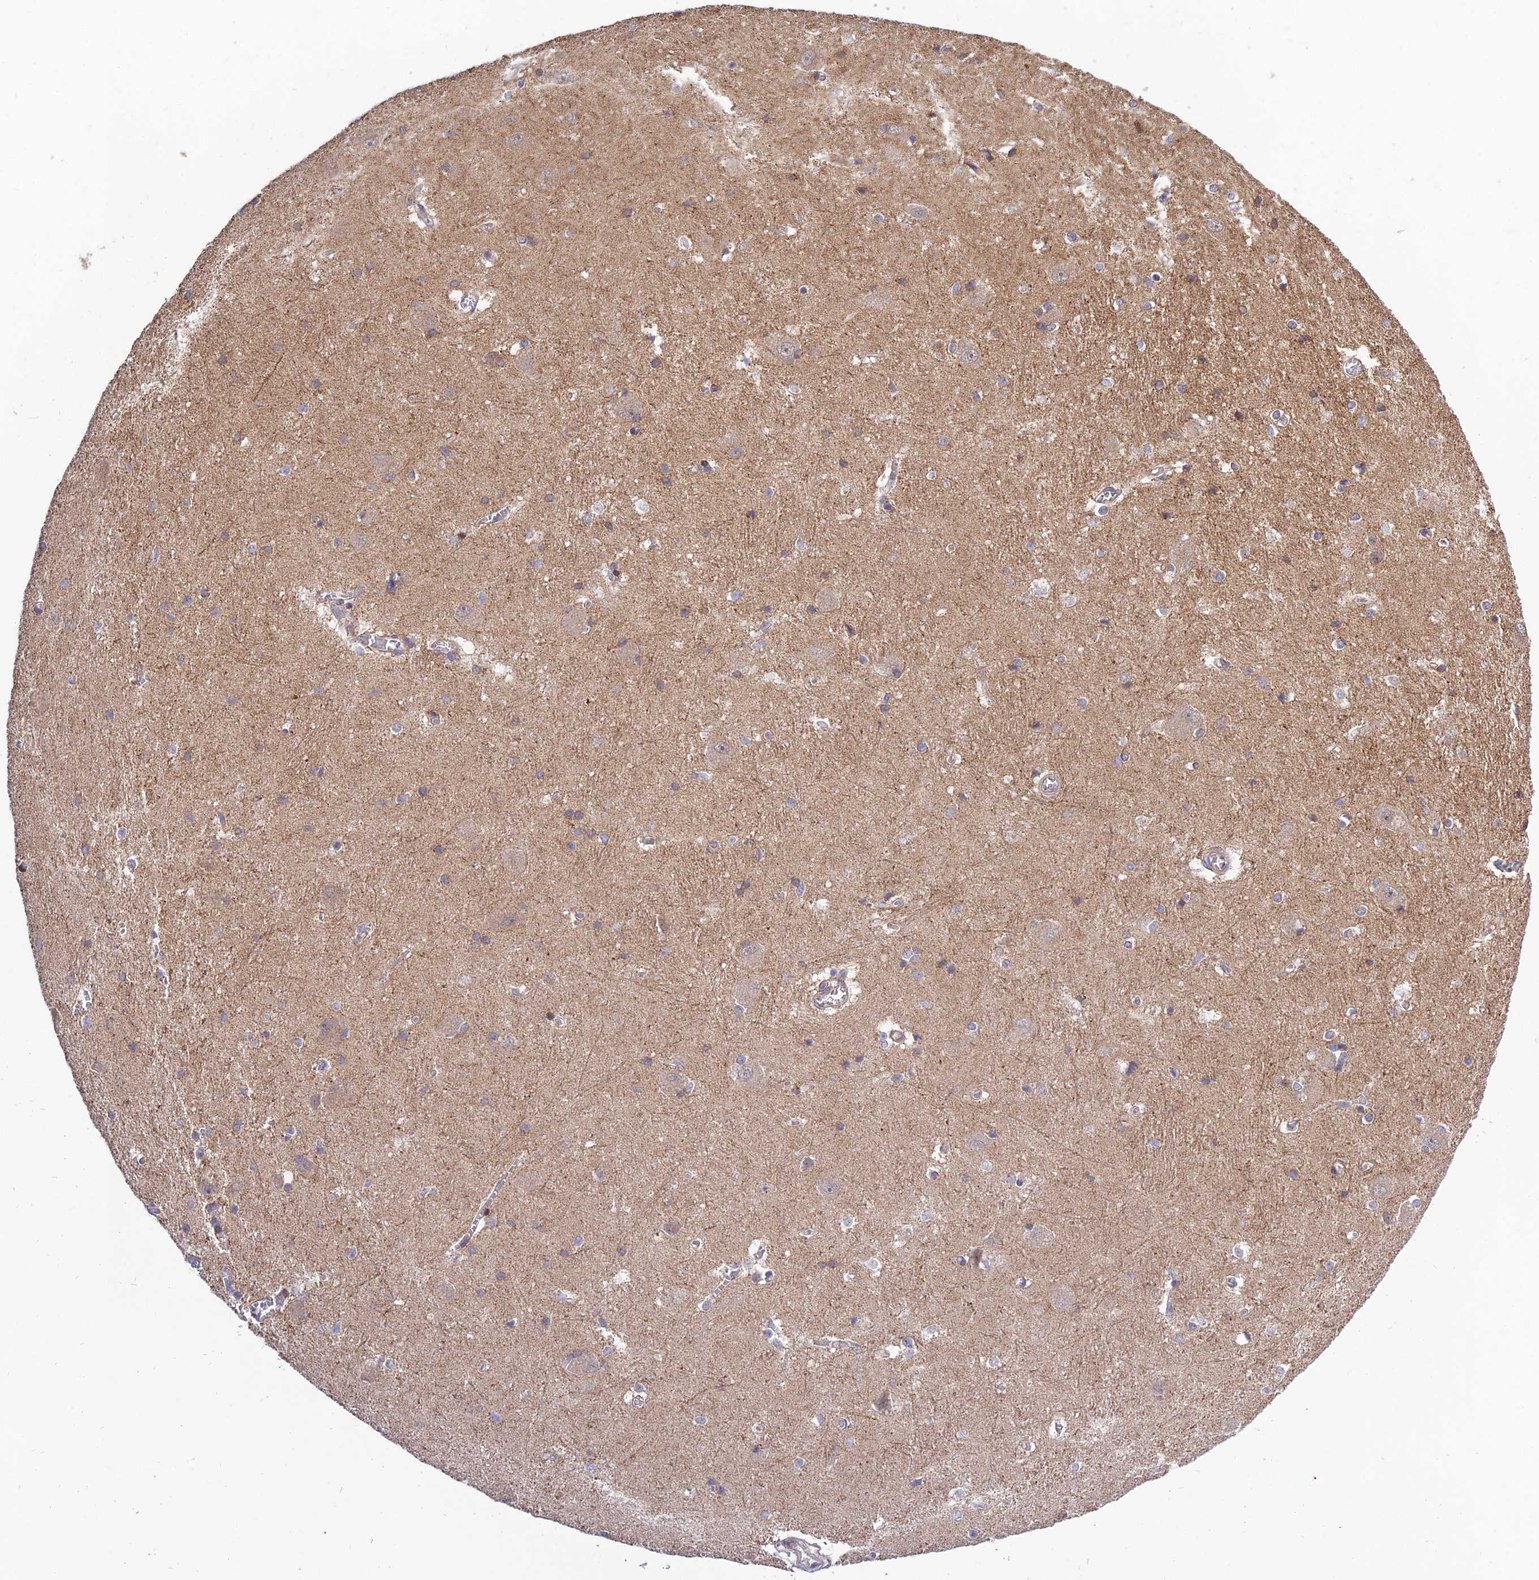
{"staining": {"intensity": "negative", "quantity": "none", "location": "none"}, "tissue": "caudate", "cell_type": "Glial cells", "image_type": "normal", "snomed": [{"axis": "morphology", "description": "Normal tissue, NOS"}, {"axis": "topography", "description": "Lateral ventricle wall"}], "caption": "Immunohistochemistry histopathology image of benign human caudate stained for a protein (brown), which displays no staining in glial cells.", "gene": "PLEKHG2", "patient": {"sex": "male", "age": 37}}